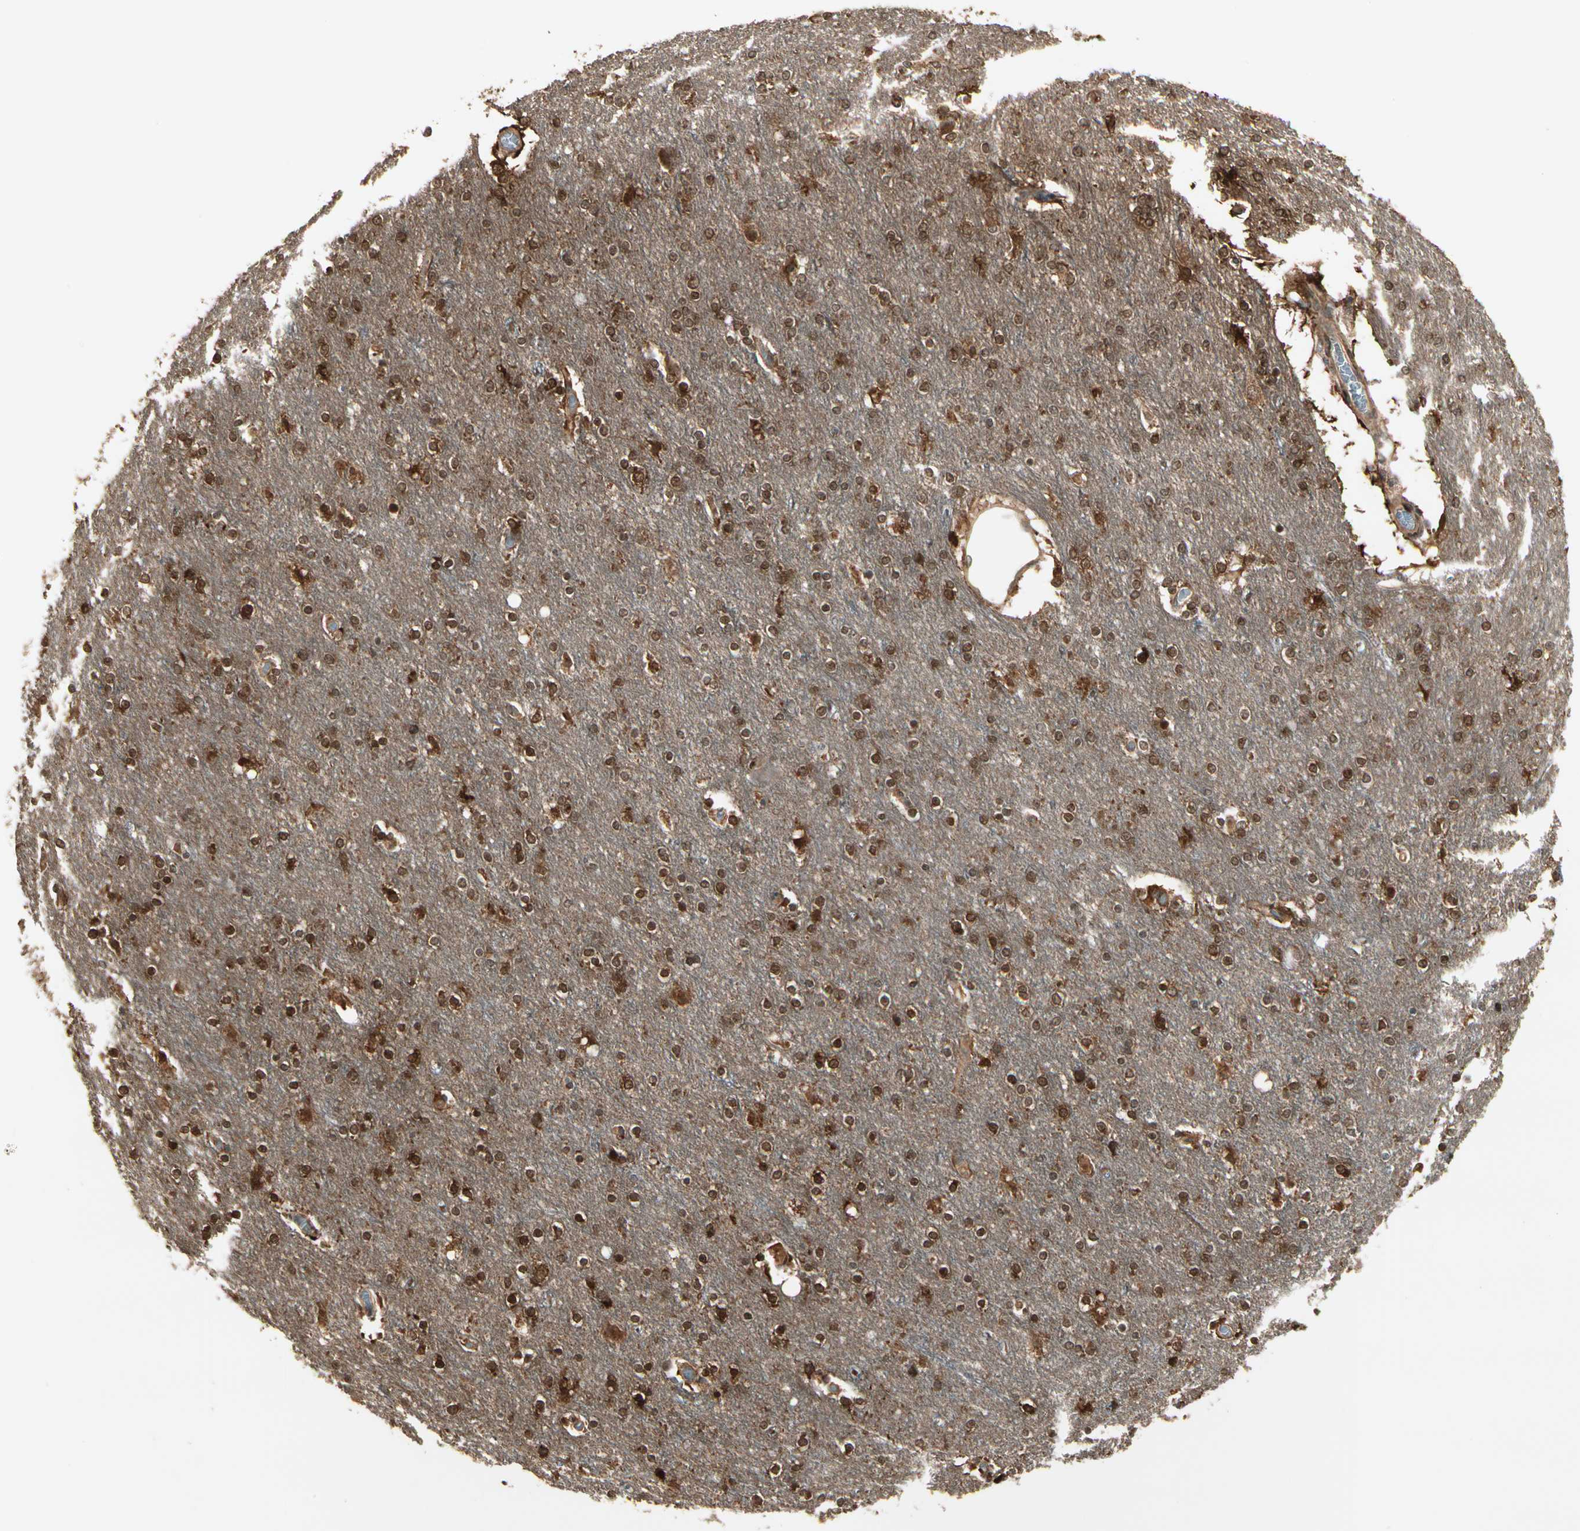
{"staining": {"intensity": "strong", "quantity": ">75%", "location": "cytoplasmic/membranous"}, "tissue": "cerebral cortex", "cell_type": "Endothelial cells", "image_type": "normal", "snomed": [{"axis": "morphology", "description": "Normal tissue, NOS"}, {"axis": "topography", "description": "Cerebral cortex"}], "caption": "DAB immunohistochemical staining of unremarkable human cerebral cortex displays strong cytoplasmic/membranous protein expression in approximately >75% of endothelial cells.", "gene": "GLUL", "patient": {"sex": "female", "age": 54}}